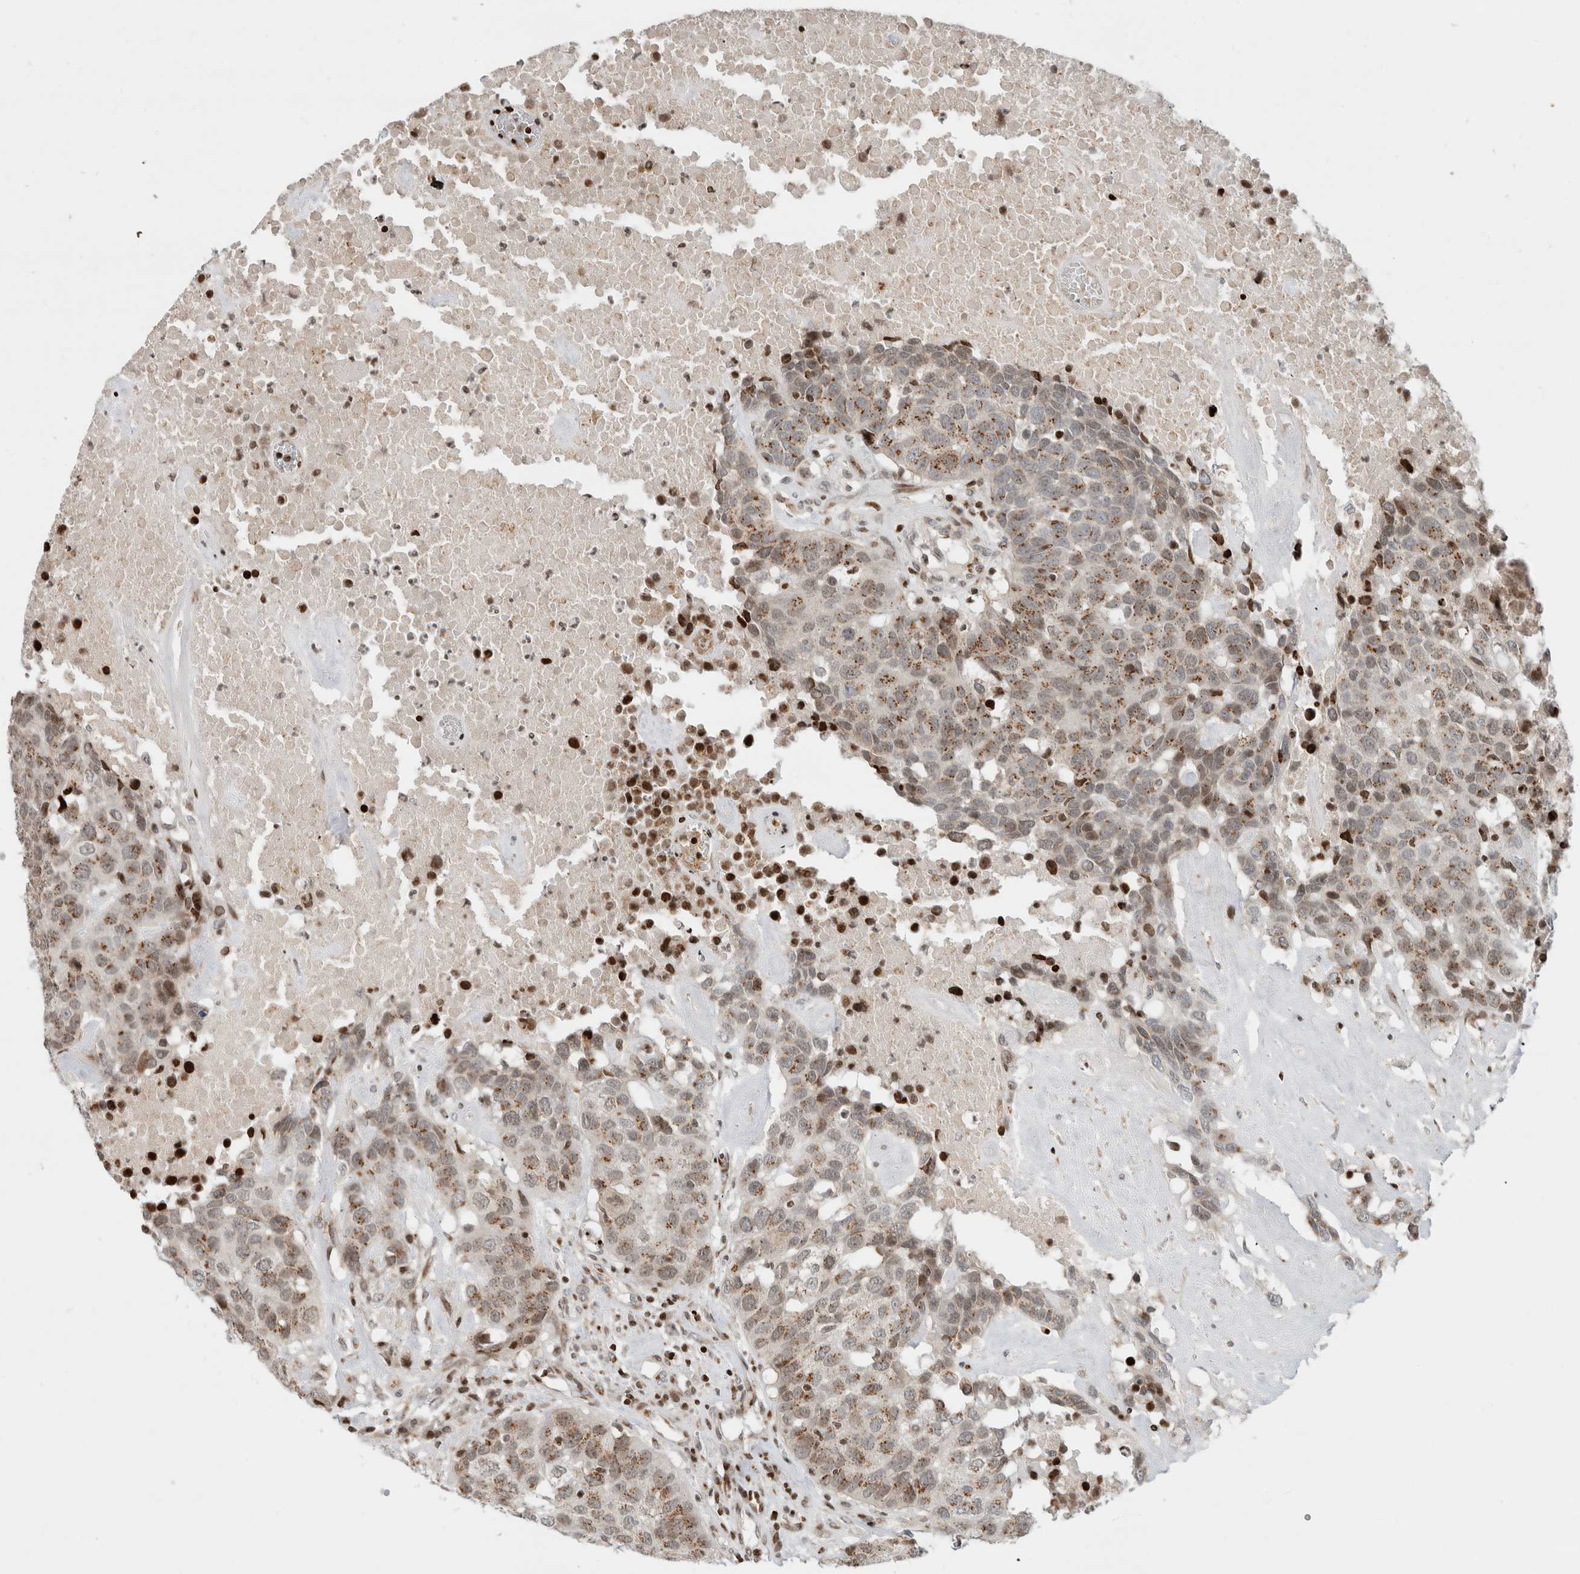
{"staining": {"intensity": "moderate", "quantity": "25%-75%", "location": "cytoplasmic/membranous"}, "tissue": "head and neck cancer", "cell_type": "Tumor cells", "image_type": "cancer", "snomed": [{"axis": "morphology", "description": "Squamous cell carcinoma, NOS"}, {"axis": "topography", "description": "Head-Neck"}], "caption": "Head and neck cancer (squamous cell carcinoma) was stained to show a protein in brown. There is medium levels of moderate cytoplasmic/membranous staining in about 25%-75% of tumor cells. (DAB = brown stain, brightfield microscopy at high magnification).", "gene": "GINS4", "patient": {"sex": "male", "age": 66}}